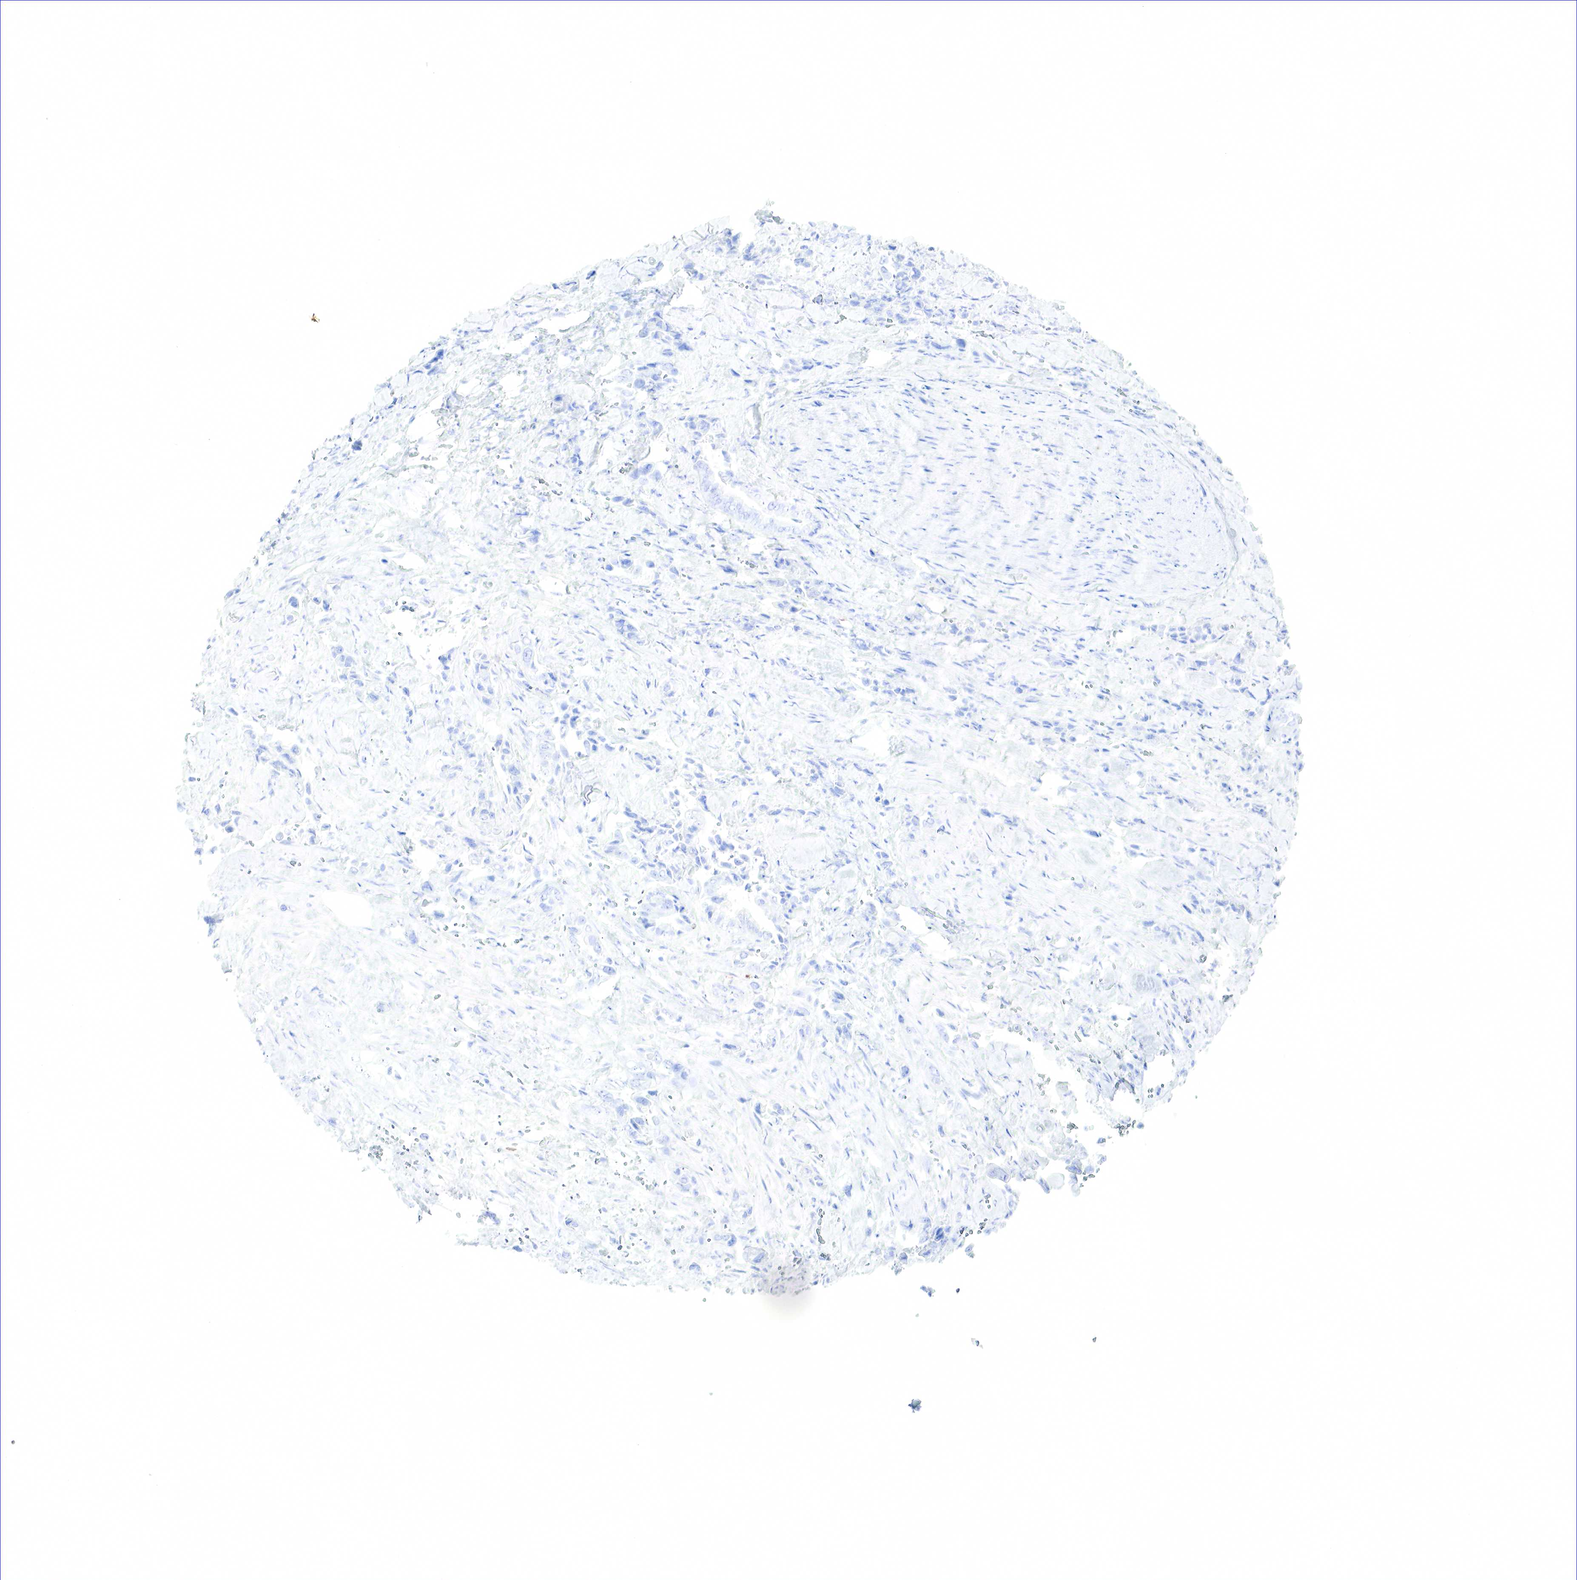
{"staining": {"intensity": "negative", "quantity": "none", "location": "none"}, "tissue": "pancreatic cancer", "cell_type": "Tumor cells", "image_type": "cancer", "snomed": [{"axis": "morphology", "description": "Adenocarcinoma, NOS"}, {"axis": "topography", "description": "Pancreas"}], "caption": "This is an immunohistochemistry histopathology image of human pancreatic adenocarcinoma. There is no expression in tumor cells.", "gene": "TNFRSF8", "patient": {"sex": "male", "age": 69}}